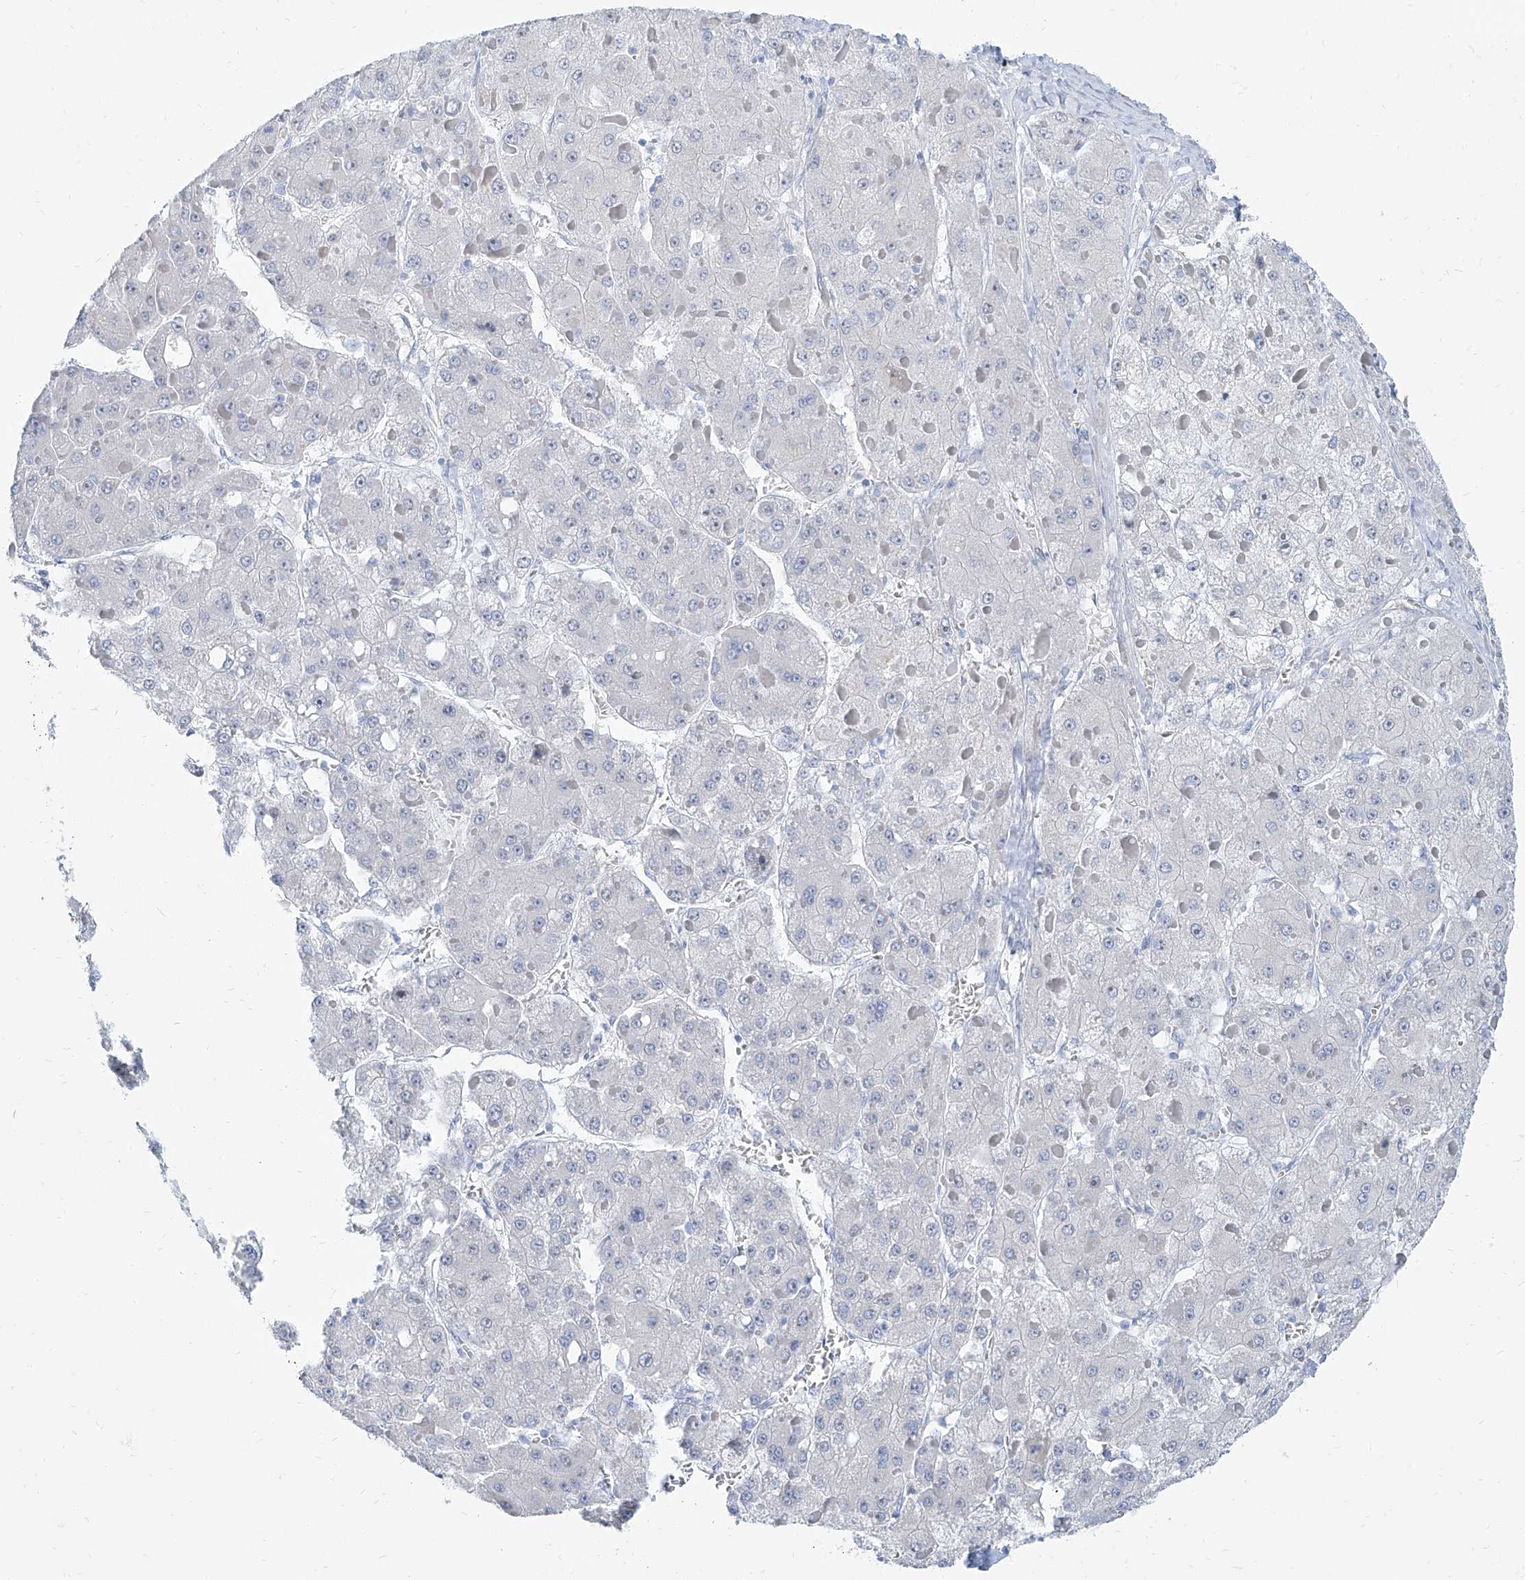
{"staining": {"intensity": "negative", "quantity": "none", "location": "none"}, "tissue": "liver cancer", "cell_type": "Tumor cells", "image_type": "cancer", "snomed": [{"axis": "morphology", "description": "Carcinoma, Hepatocellular, NOS"}, {"axis": "topography", "description": "Liver"}], "caption": "IHC photomicrograph of neoplastic tissue: liver hepatocellular carcinoma stained with DAB demonstrates no significant protein staining in tumor cells.", "gene": "TXLNB", "patient": {"sex": "female", "age": 73}}